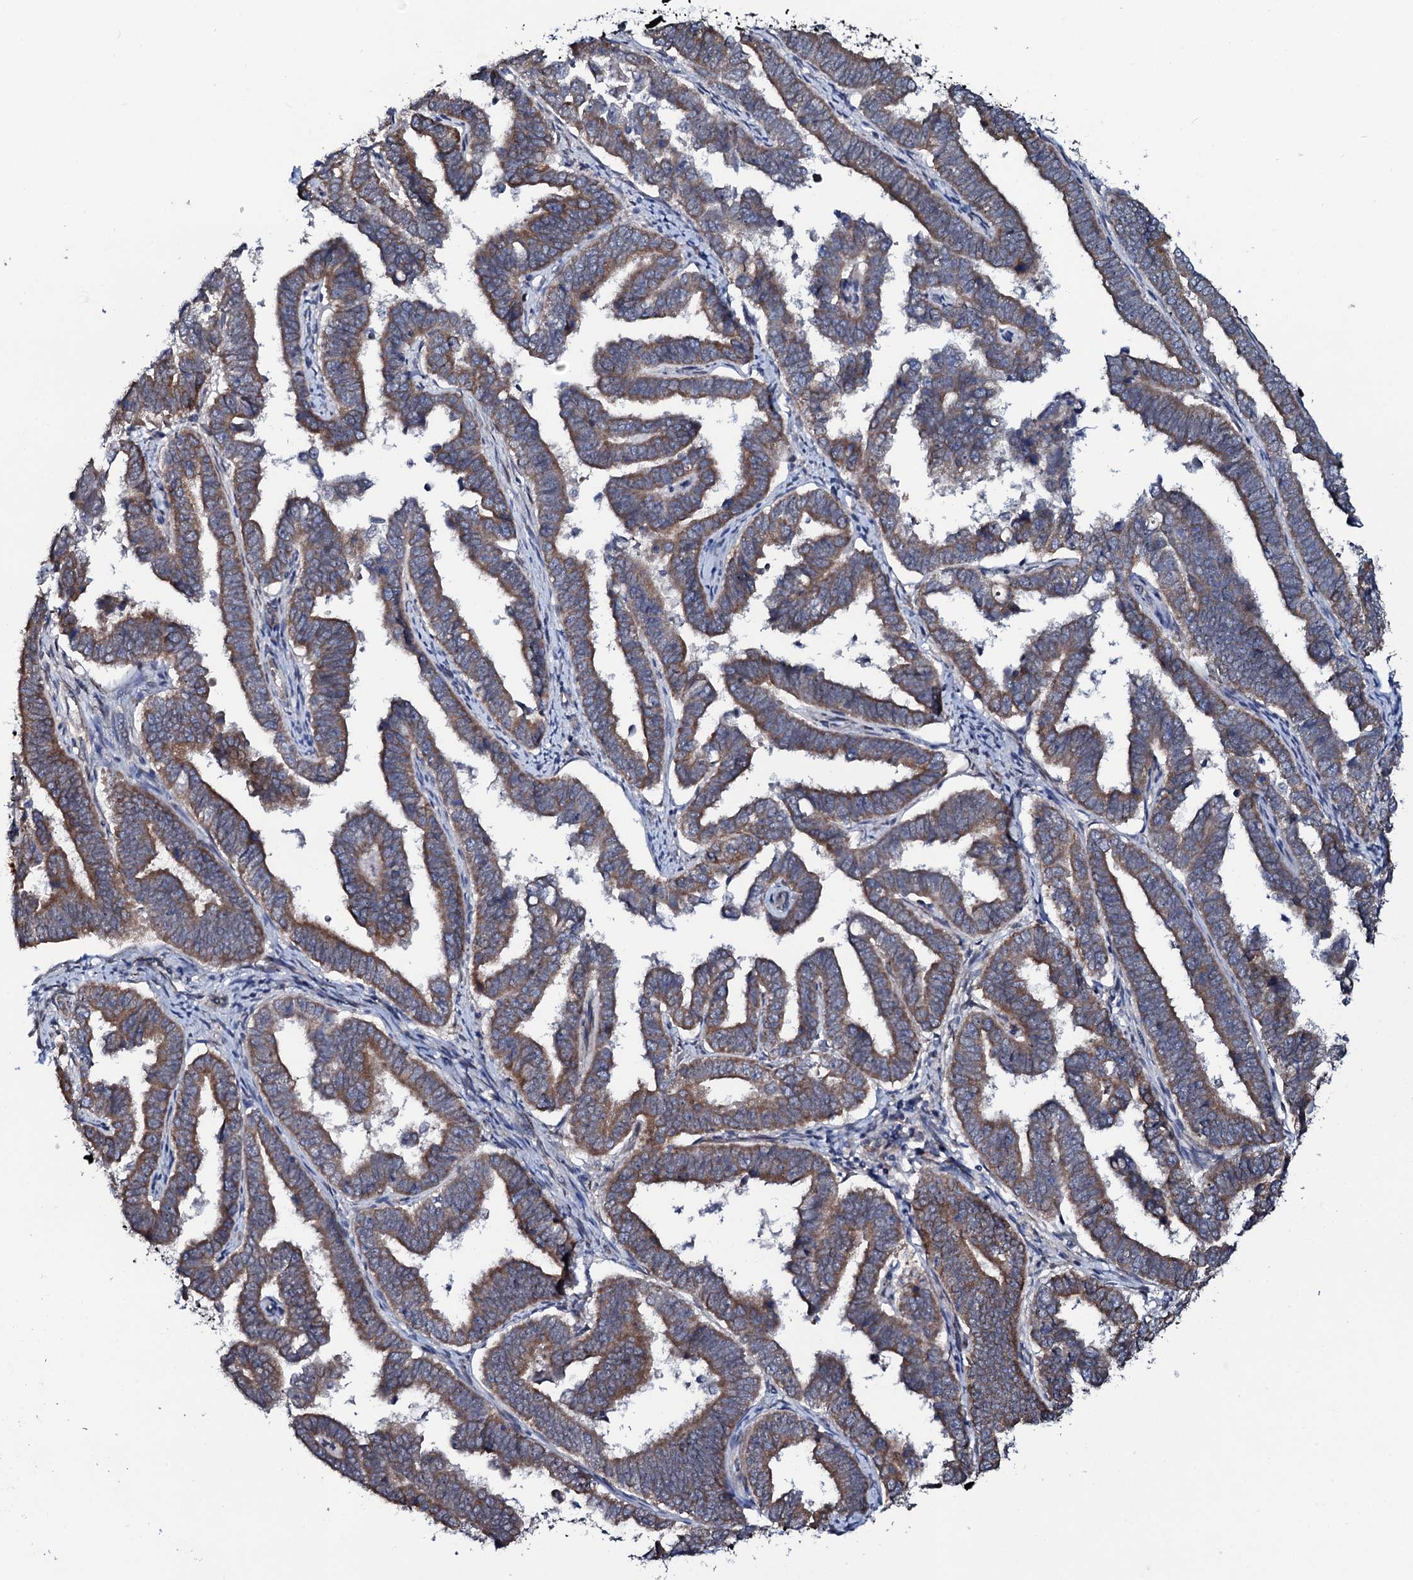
{"staining": {"intensity": "moderate", "quantity": ">75%", "location": "cytoplasmic/membranous"}, "tissue": "endometrial cancer", "cell_type": "Tumor cells", "image_type": "cancer", "snomed": [{"axis": "morphology", "description": "Adenocarcinoma, NOS"}, {"axis": "topography", "description": "Endometrium"}], "caption": "This is a micrograph of IHC staining of endometrial cancer (adenocarcinoma), which shows moderate expression in the cytoplasmic/membranous of tumor cells.", "gene": "PPP1R3D", "patient": {"sex": "female", "age": 75}}